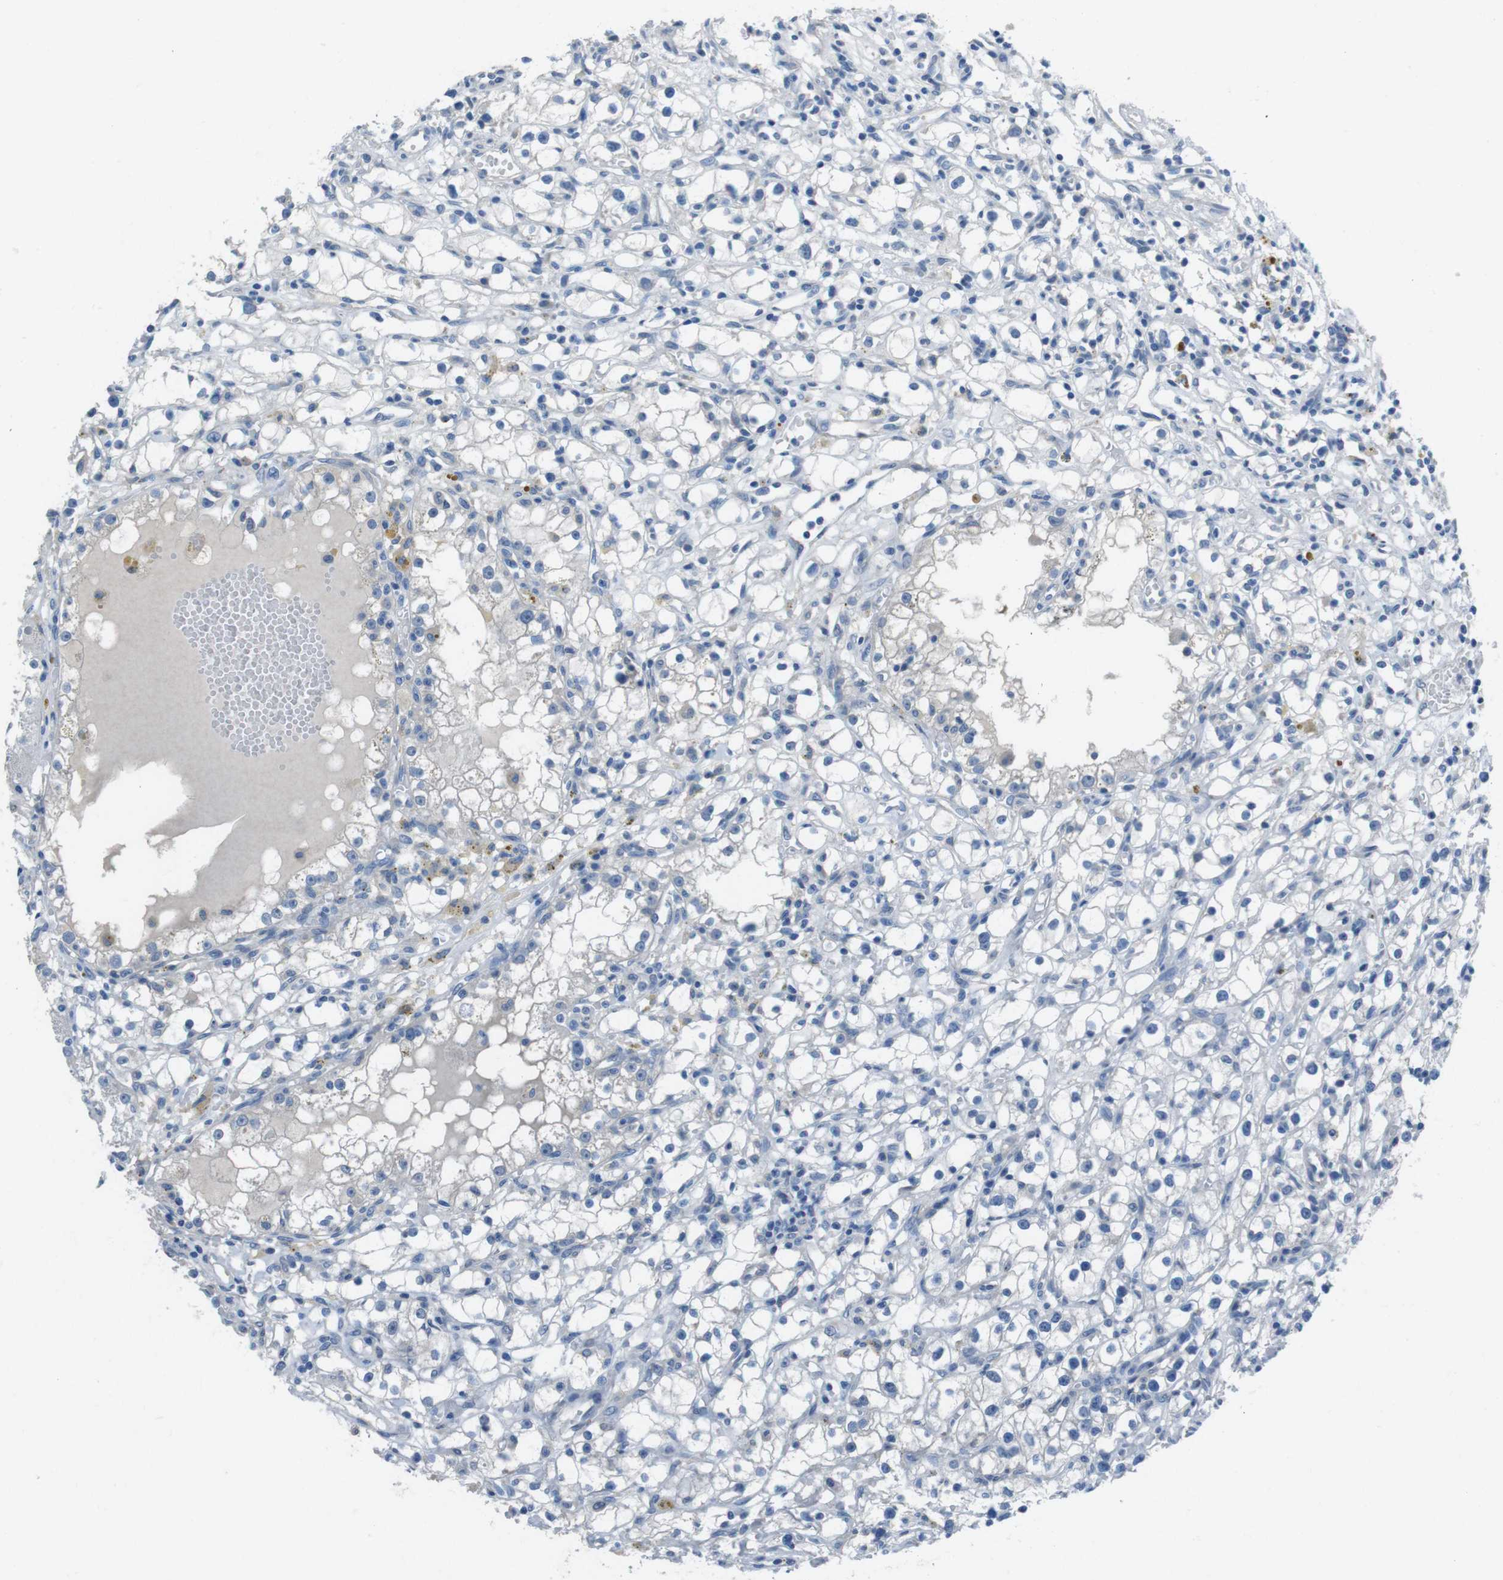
{"staining": {"intensity": "negative", "quantity": "none", "location": "none"}, "tissue": "renal cancer", "cell_type": "Tumor cells", "image_type": "cancer", "snomed": [{"axis": "morphology", "description": "Adenocarcinoma, NOS"}, {"axis": "topography", "description": "Kidney"}], "caption": "Tumor cells show no significant protein expression in adenocarcinoma (renal).", "gene": "CYP2C8", "patient": {"sex": "male", "age": 56}}